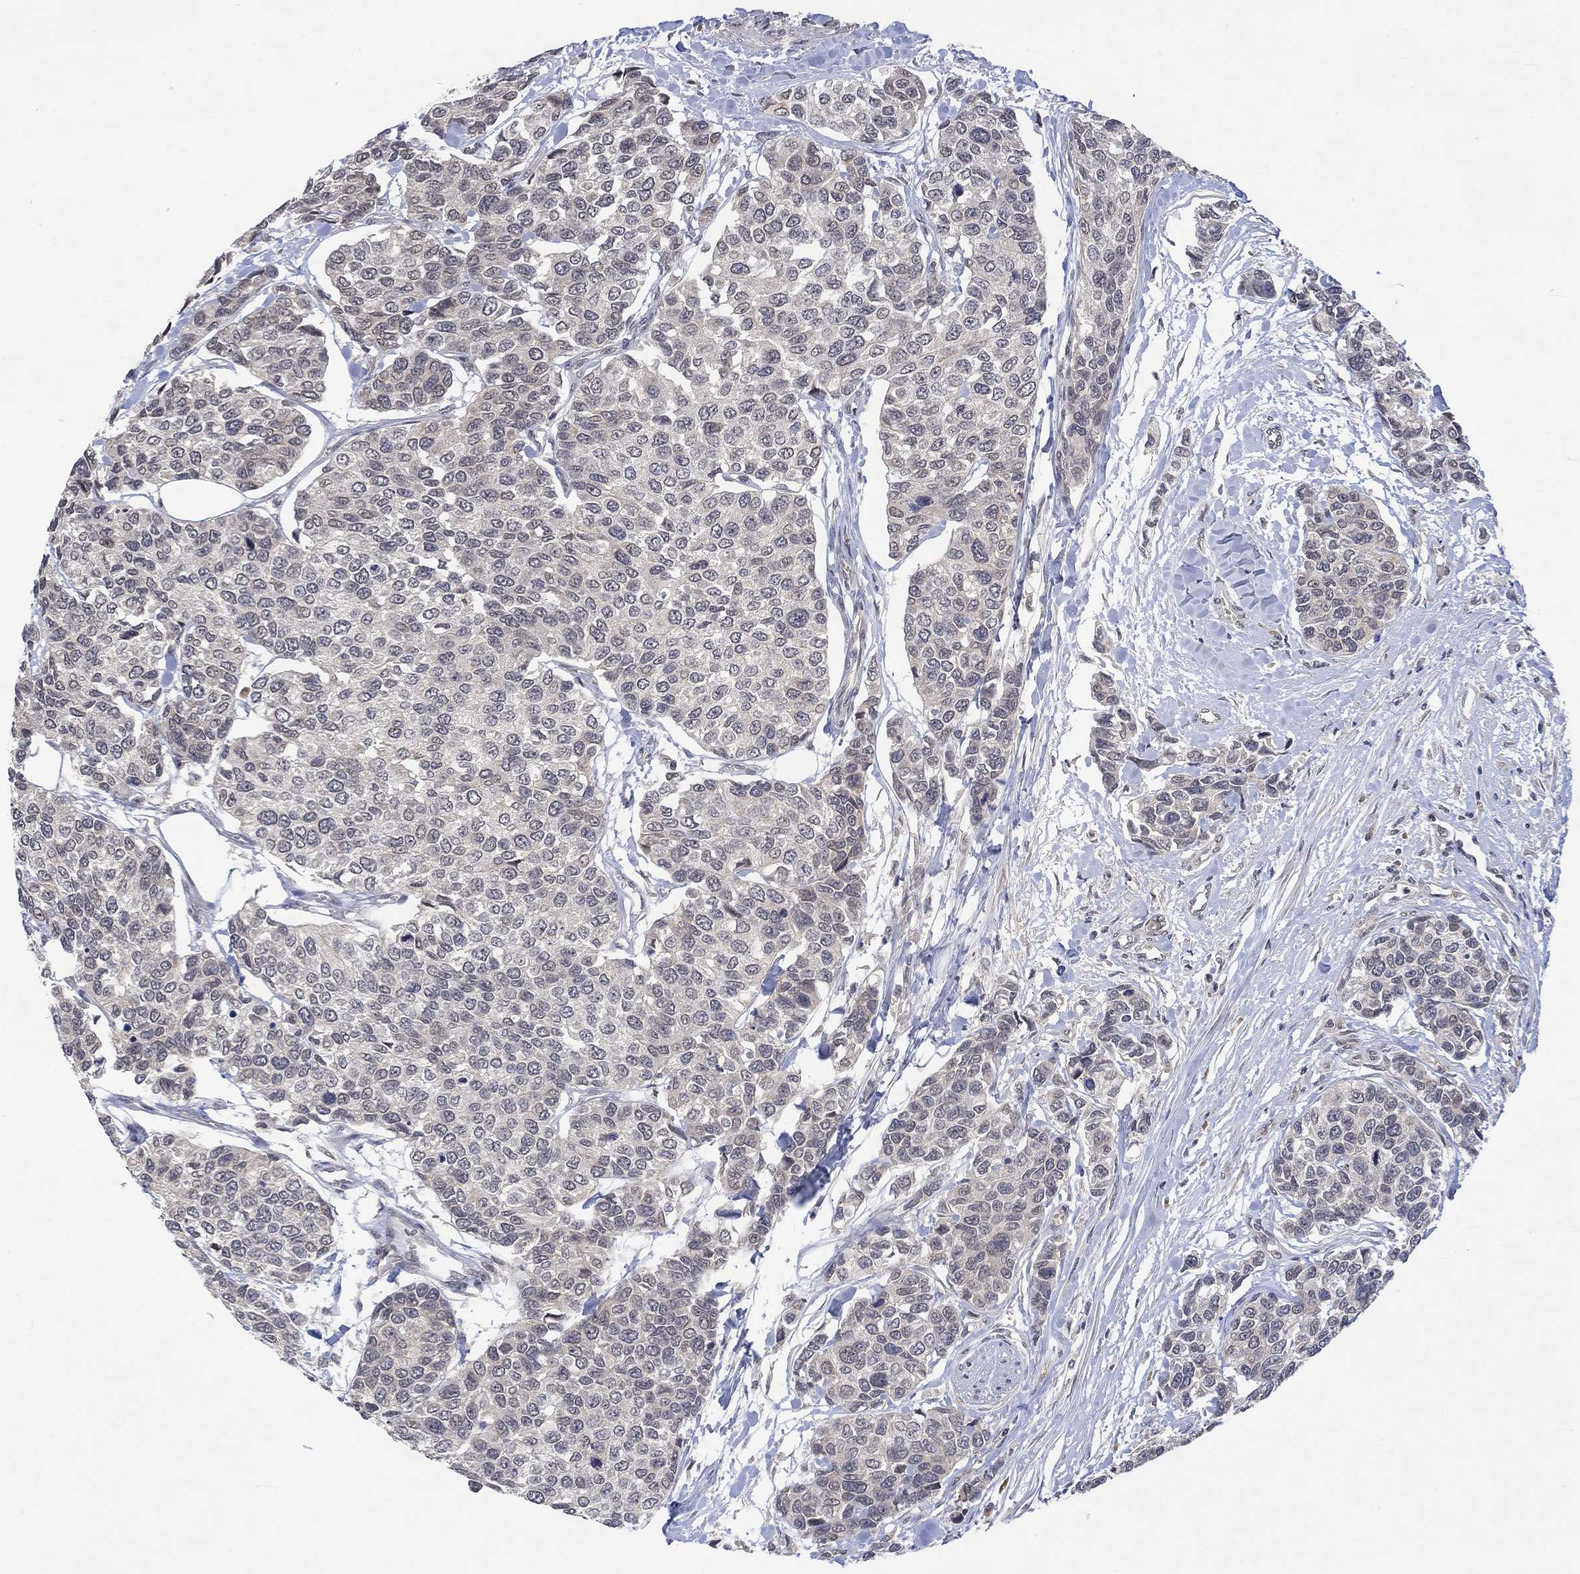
{"staining": {"intensity": "negative", "quantity": "none", "location": "none"}, "tissue": "urothelial cancer", "cell_type": "Tumor cells", "image_type": "cancer", "snomed": [{"axis": "morphology", "description": "Urothelial carcinoma, High grade"}, {"axis": "topography", "description": "Urinary bladder"}], "caption": "Urothelial cancer was stained to show a protein in brown. There is no significant expression in tumor cells.", "gene": "GRIN2D", "patient": {"sex": "male", "age": 77}}